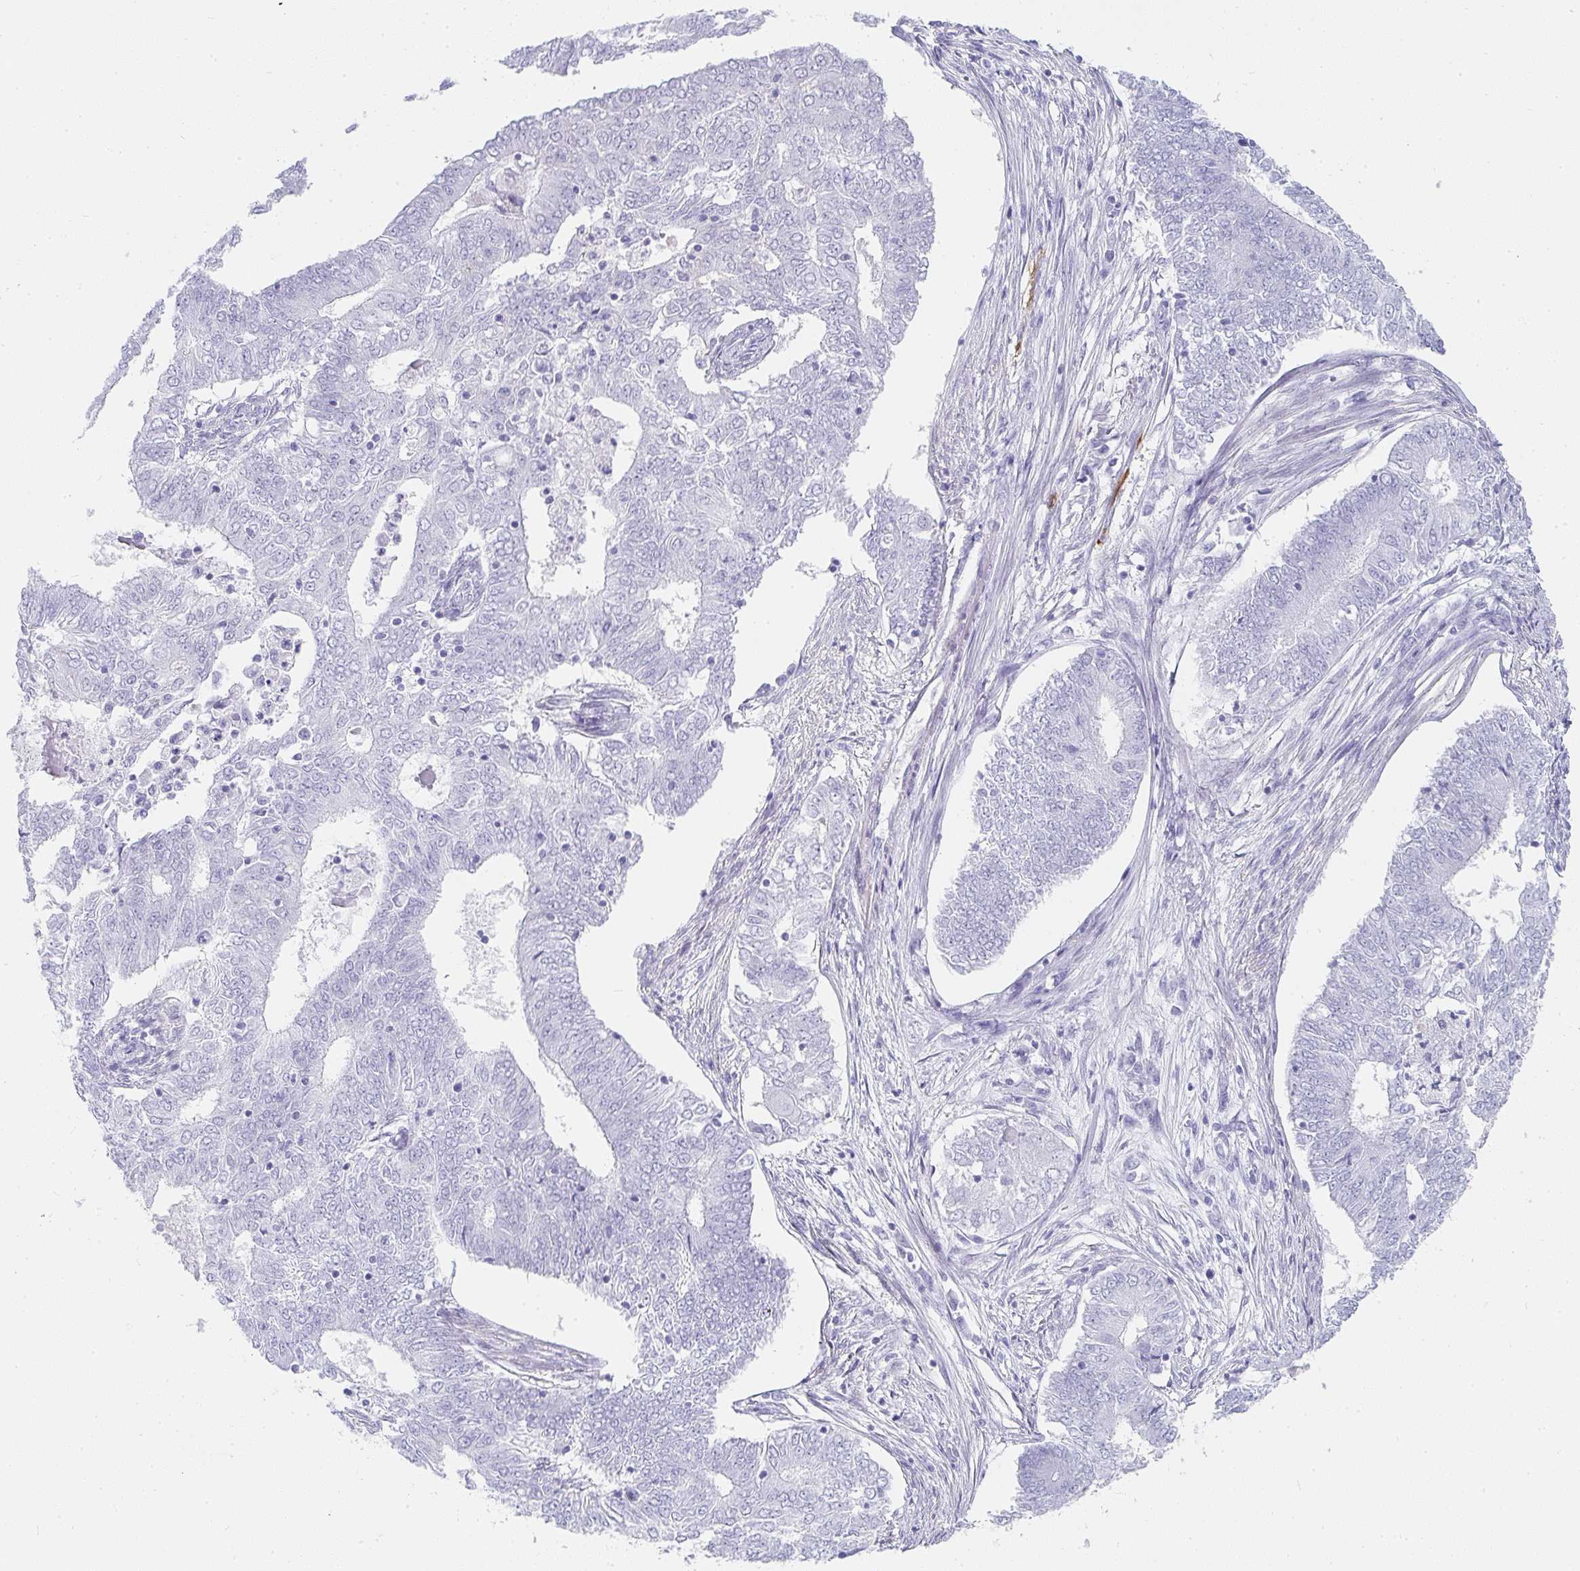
{"staining": {"intensity": "negative", "quantity": "none", "location": "none"}, "tissue": "endometrial cancer", "cell_type": "Tumor cells", "image_type": "cancer", "snomed": [{"axis": "morphology", "description": "Adenocarcinoma, NOS"}, {"axis": "topography", "description": "Endometrium"}], "caption": "Tumor cells show no significant protein positivity in endometrial adenocarcinoma. (DAB immunohistochemistry (IHC) visualized using brightfield microscopy, high magnification).", "gene": "PRND", "patient": {"sex": "female", "age": 62}}